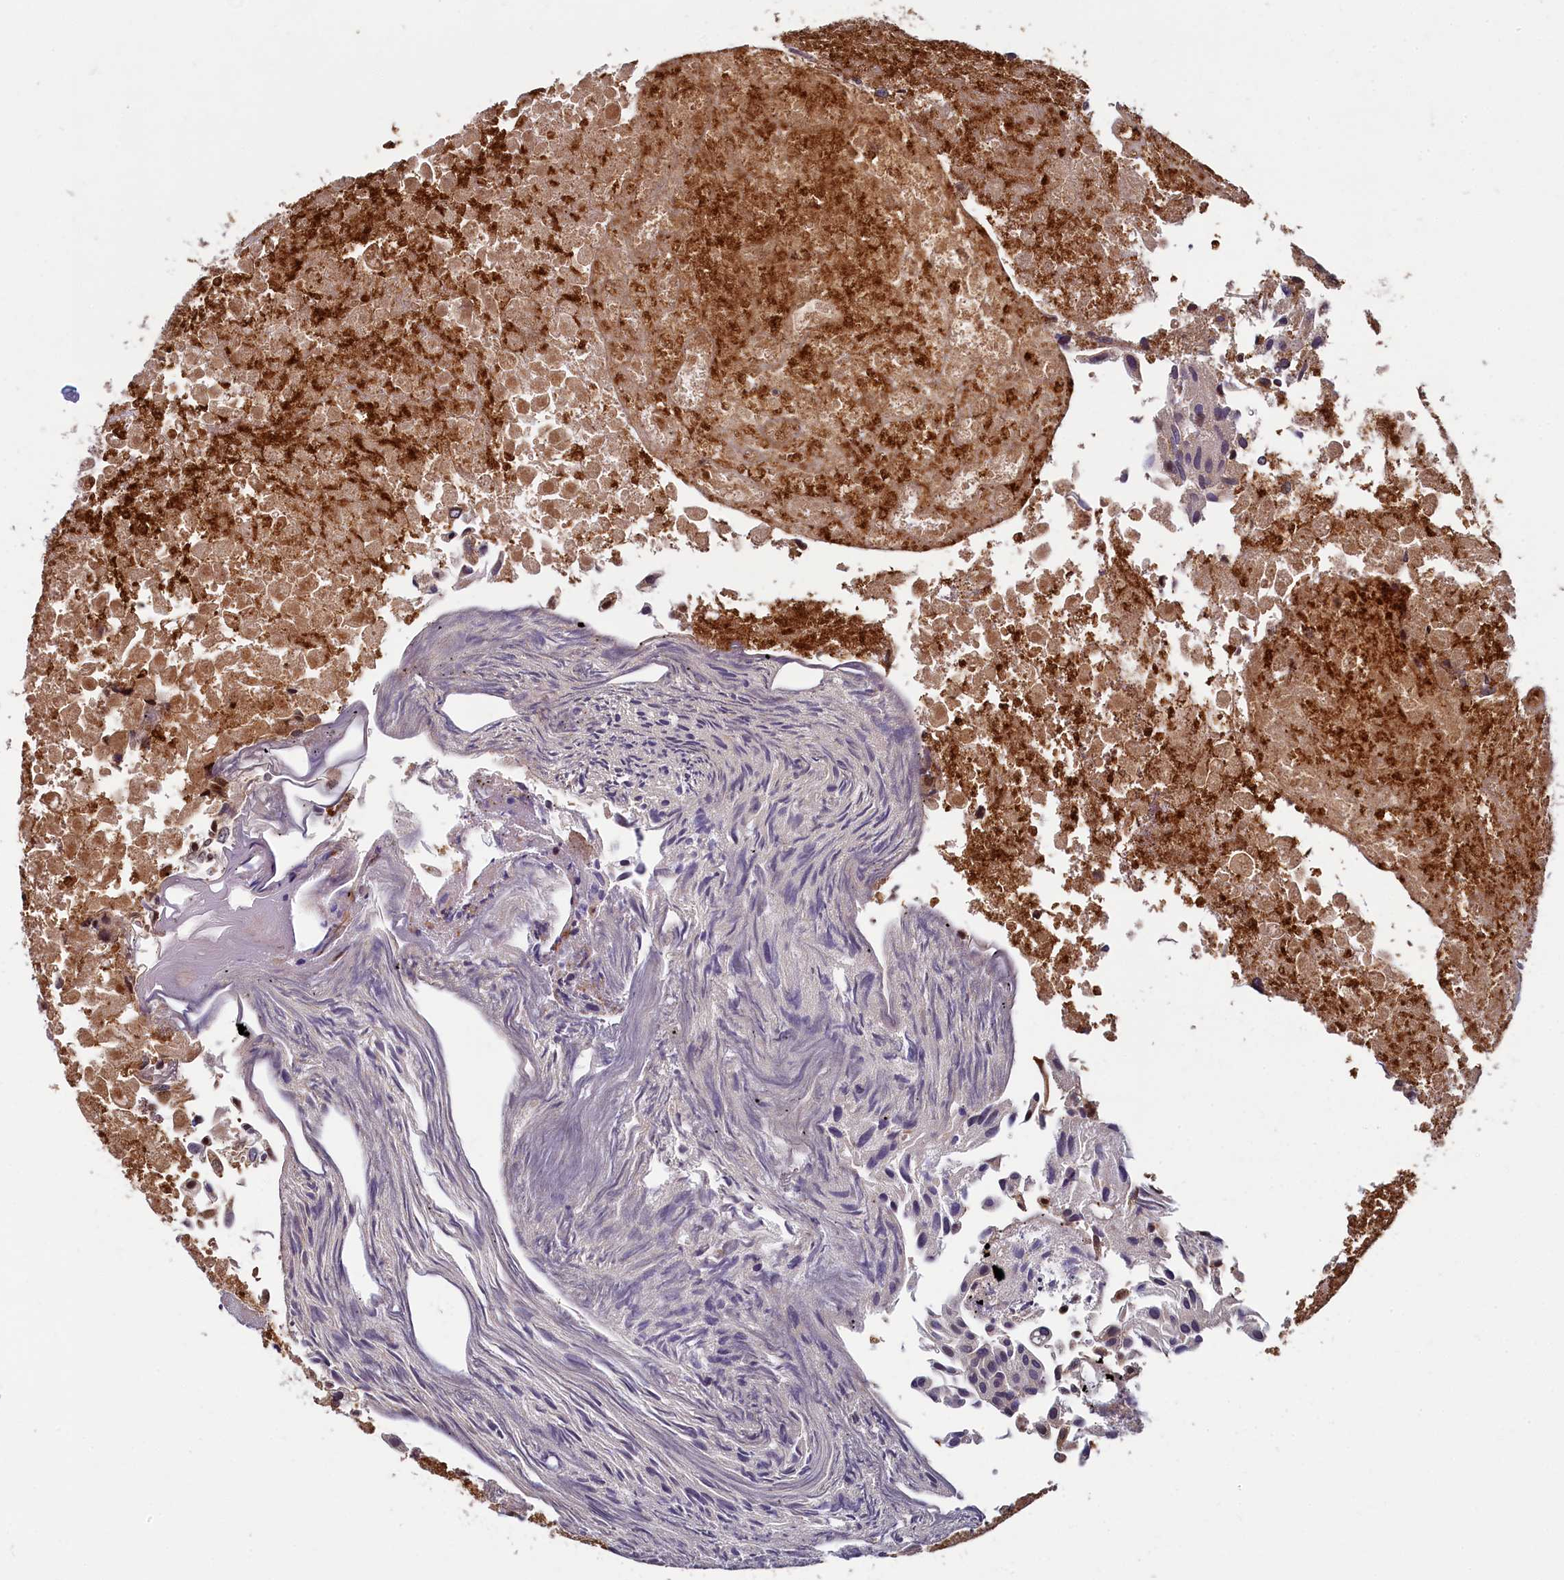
{"staining": {"intensity": "moderate", "quantity": "25%-75%", "location": "nuclear"}, "tissue": "urothelial cancer", "cell_type": "Tumor cells", "image_type": "cancer", "snomed": [{"axis": "morphology", "description": "Urothelial carcinoma, Low grade"}, {"axis": "topography", "description": "Urinary bladder"}], "caption": "A medium amount of moderate nuclear positivity is appreciated in approximately 25%-75% of tumor cells in urothelial cancer tissue.", "gene": "PIK3C3", "patient": {"sex": "female", "age": 89}}